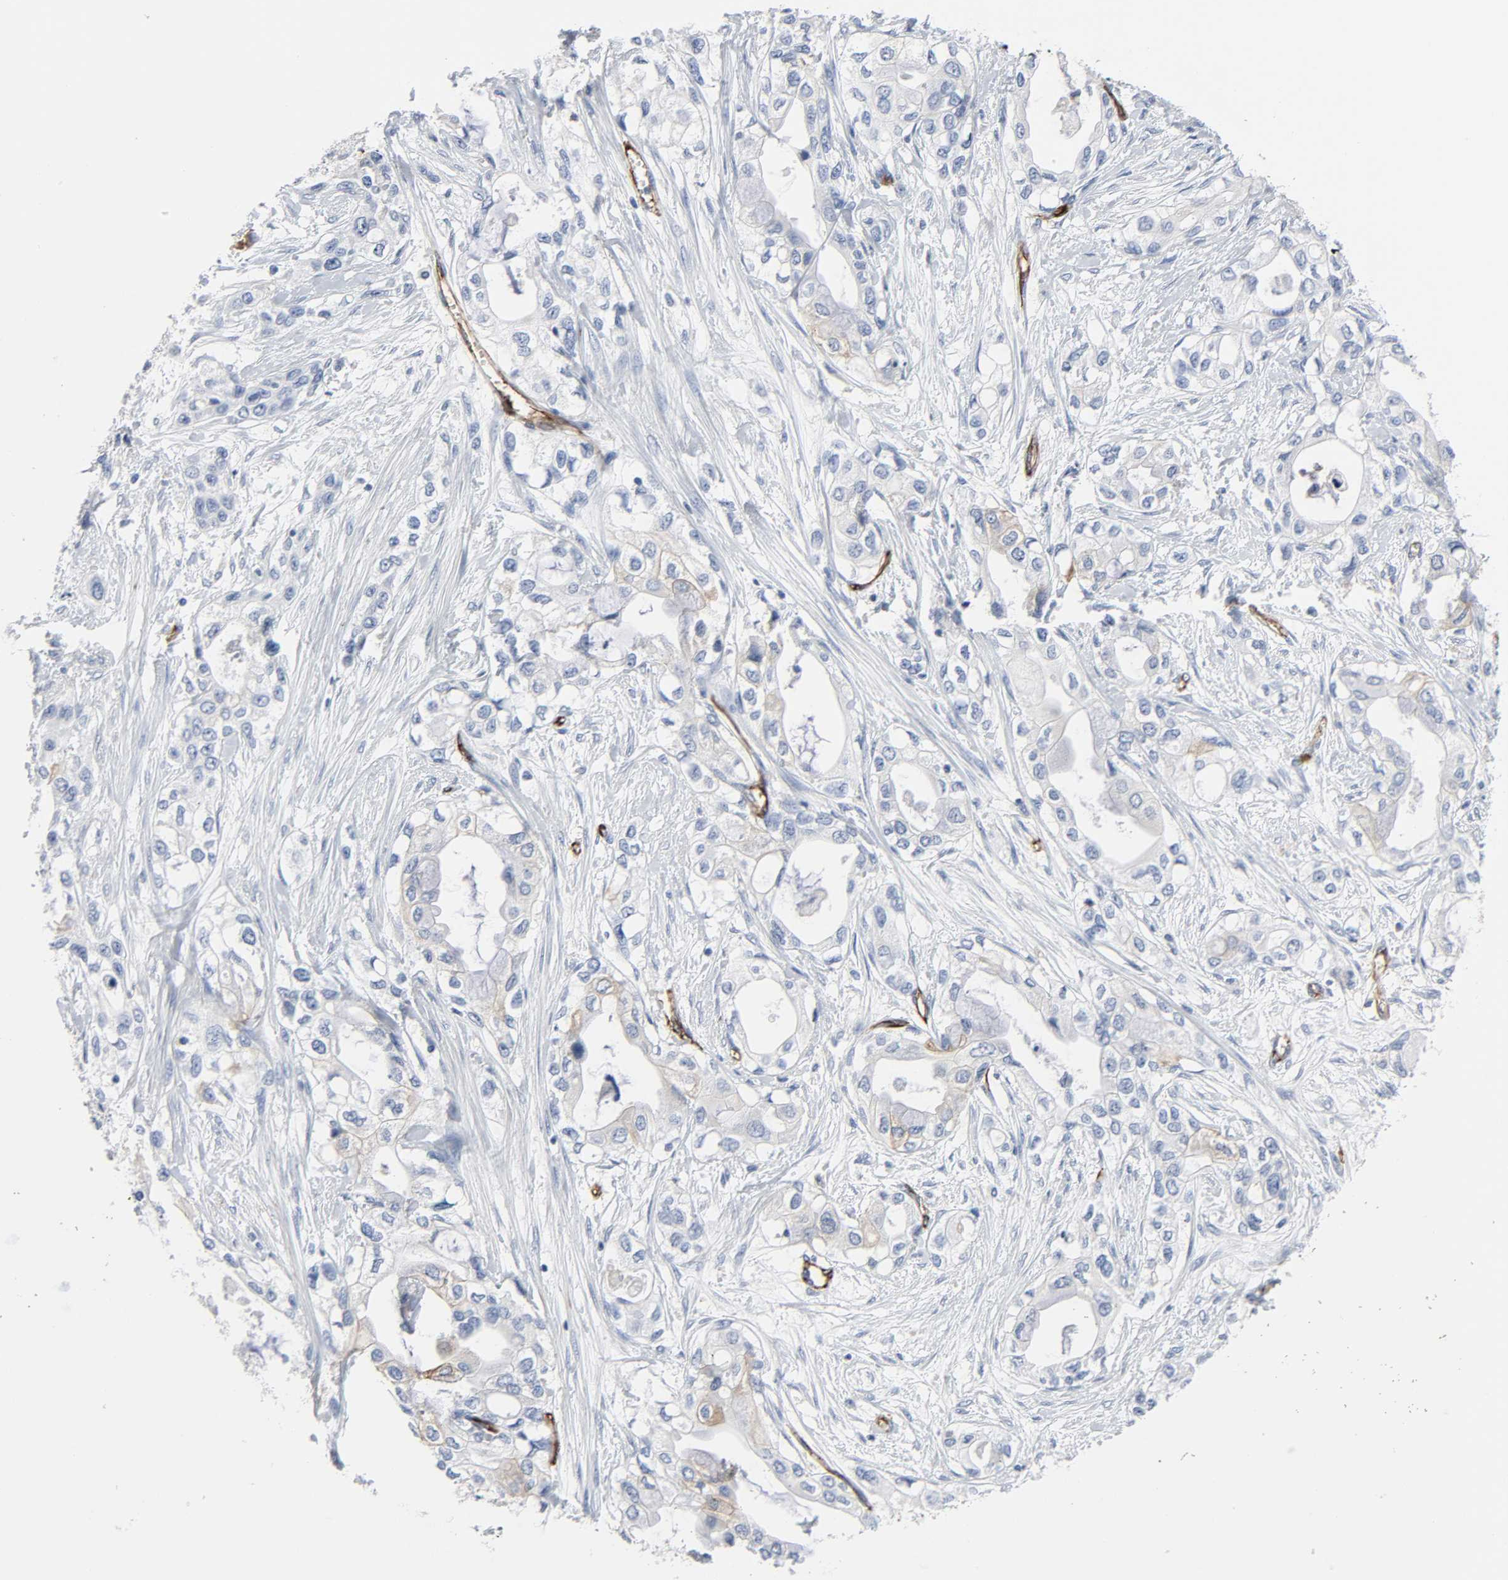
{"staining": {"intensity": "weak", "quantity": "<25%", "location": "cytoplasmic/membranous"}, "tissue": "pancreatic cancer", "cell_type": "Tumor cells", "image_type": "cancer", "snomed": [{"axis": "morphology", "description": "Adenocarcinoma, NOS"}, {"axis": "topography", "description": "Pancreas"}], "caption": "This is an immunohistochemistry (IHC) photomicrograph of adenocarcinoma (pancreatic). There is no positivity in tumor cells.", "gene": "PECAM1", "patient": {"sex": "female", "age": 70}}